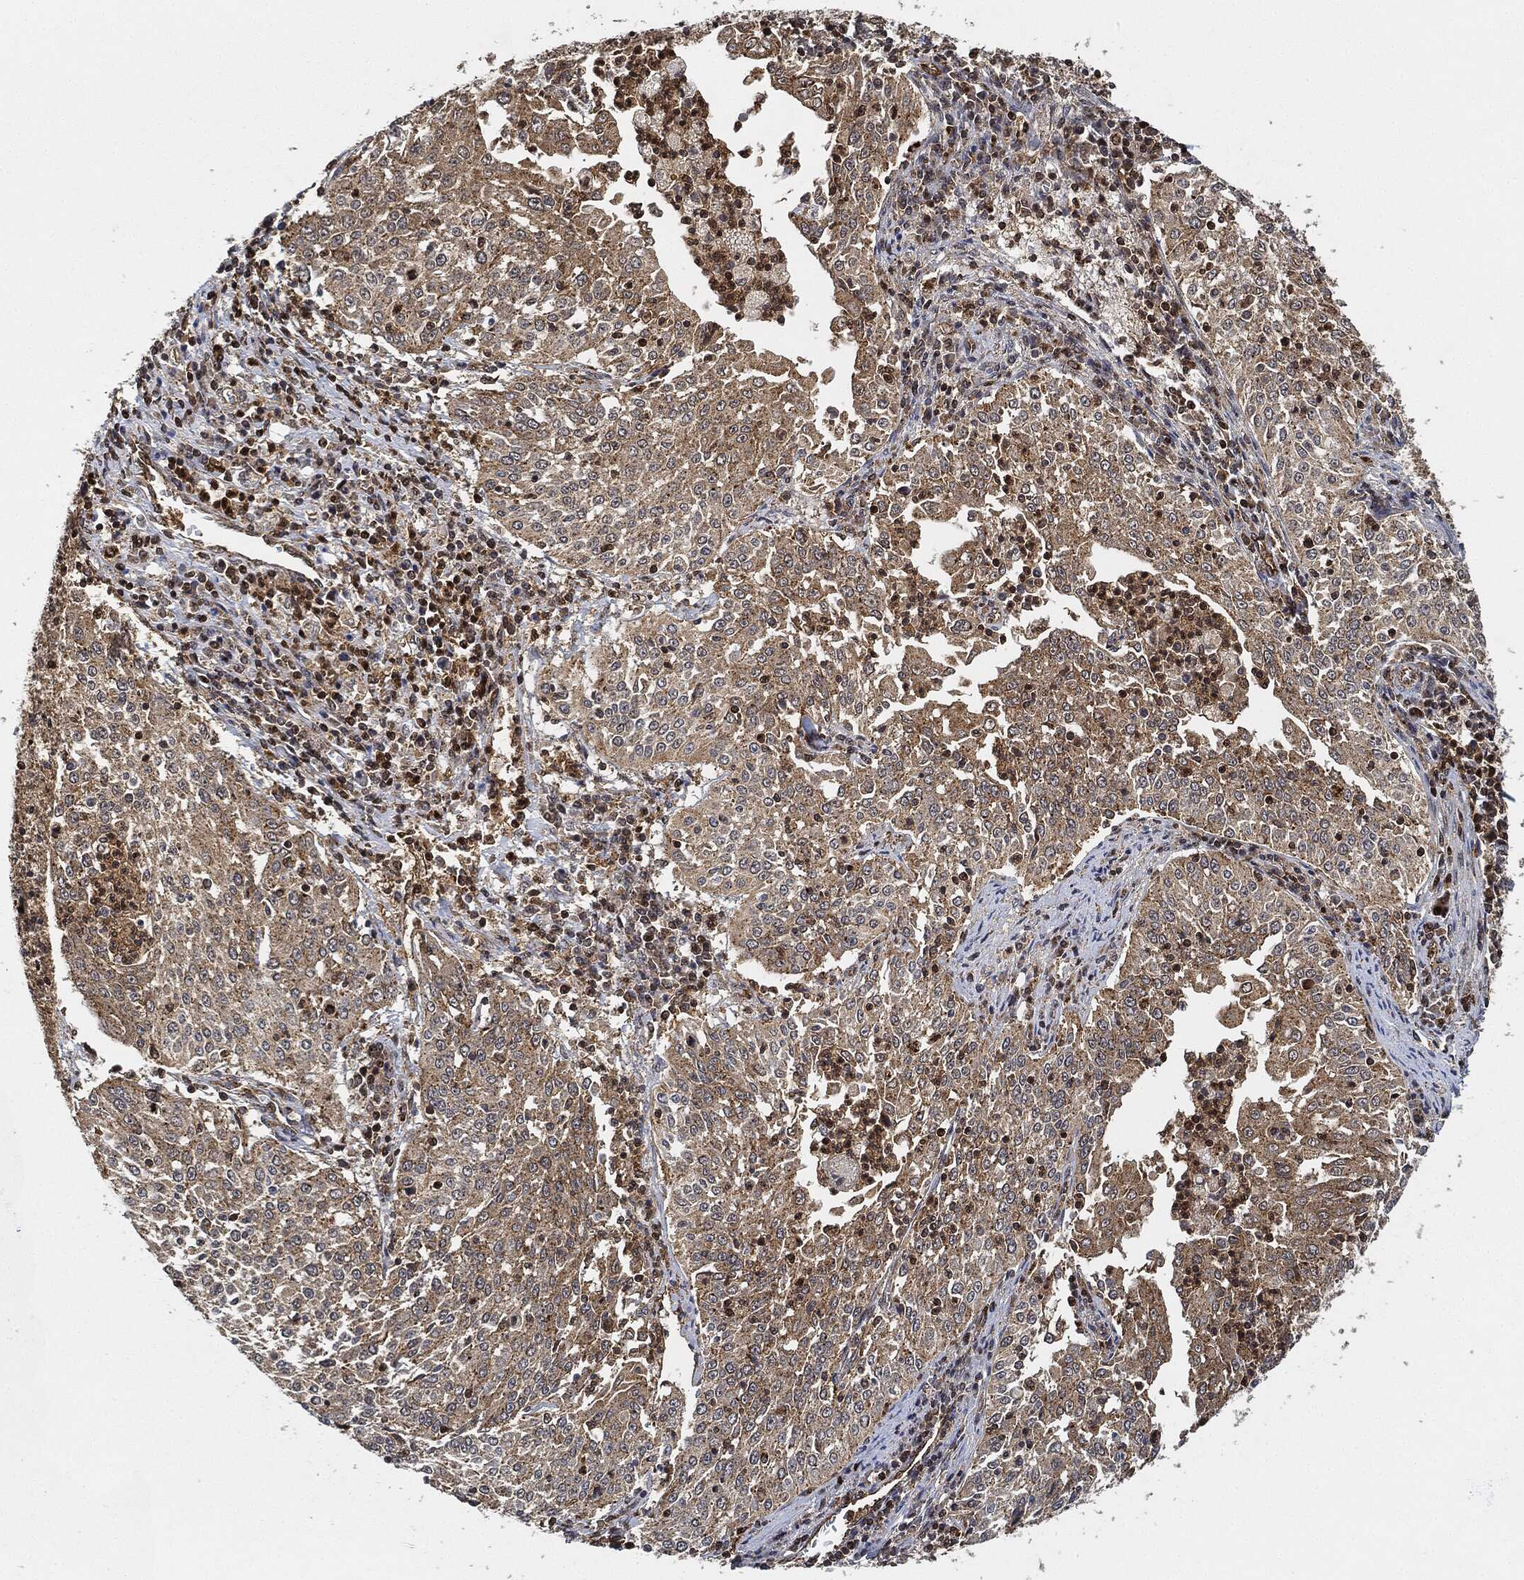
{"staining": {"intensity": "moderate", "quantity": "25%-75%", "location": "cytoplasmic/membranous"}, "tissue": "cervical cancer", "cell_type": "Tumor cells", "image_type": "cancer", "snomed": [{"axis": "morphology", "description": "Squamous cell carcinoma, NOS"}, {"axis": "topography", "description": "Cervix"}], "caption": "IHC photomicrograph of neoplastic tissue: cervical squamous cell carcinoma stained using IHC demonstrates medium levels of moderate protein expression localized specifically in the cytoplasmic/membranous of tumor cells, appearing as a cytoplasmic/membranous brown color.", "gene": "MAP3K3", "patient": {"sex": "female", "age": 41}}